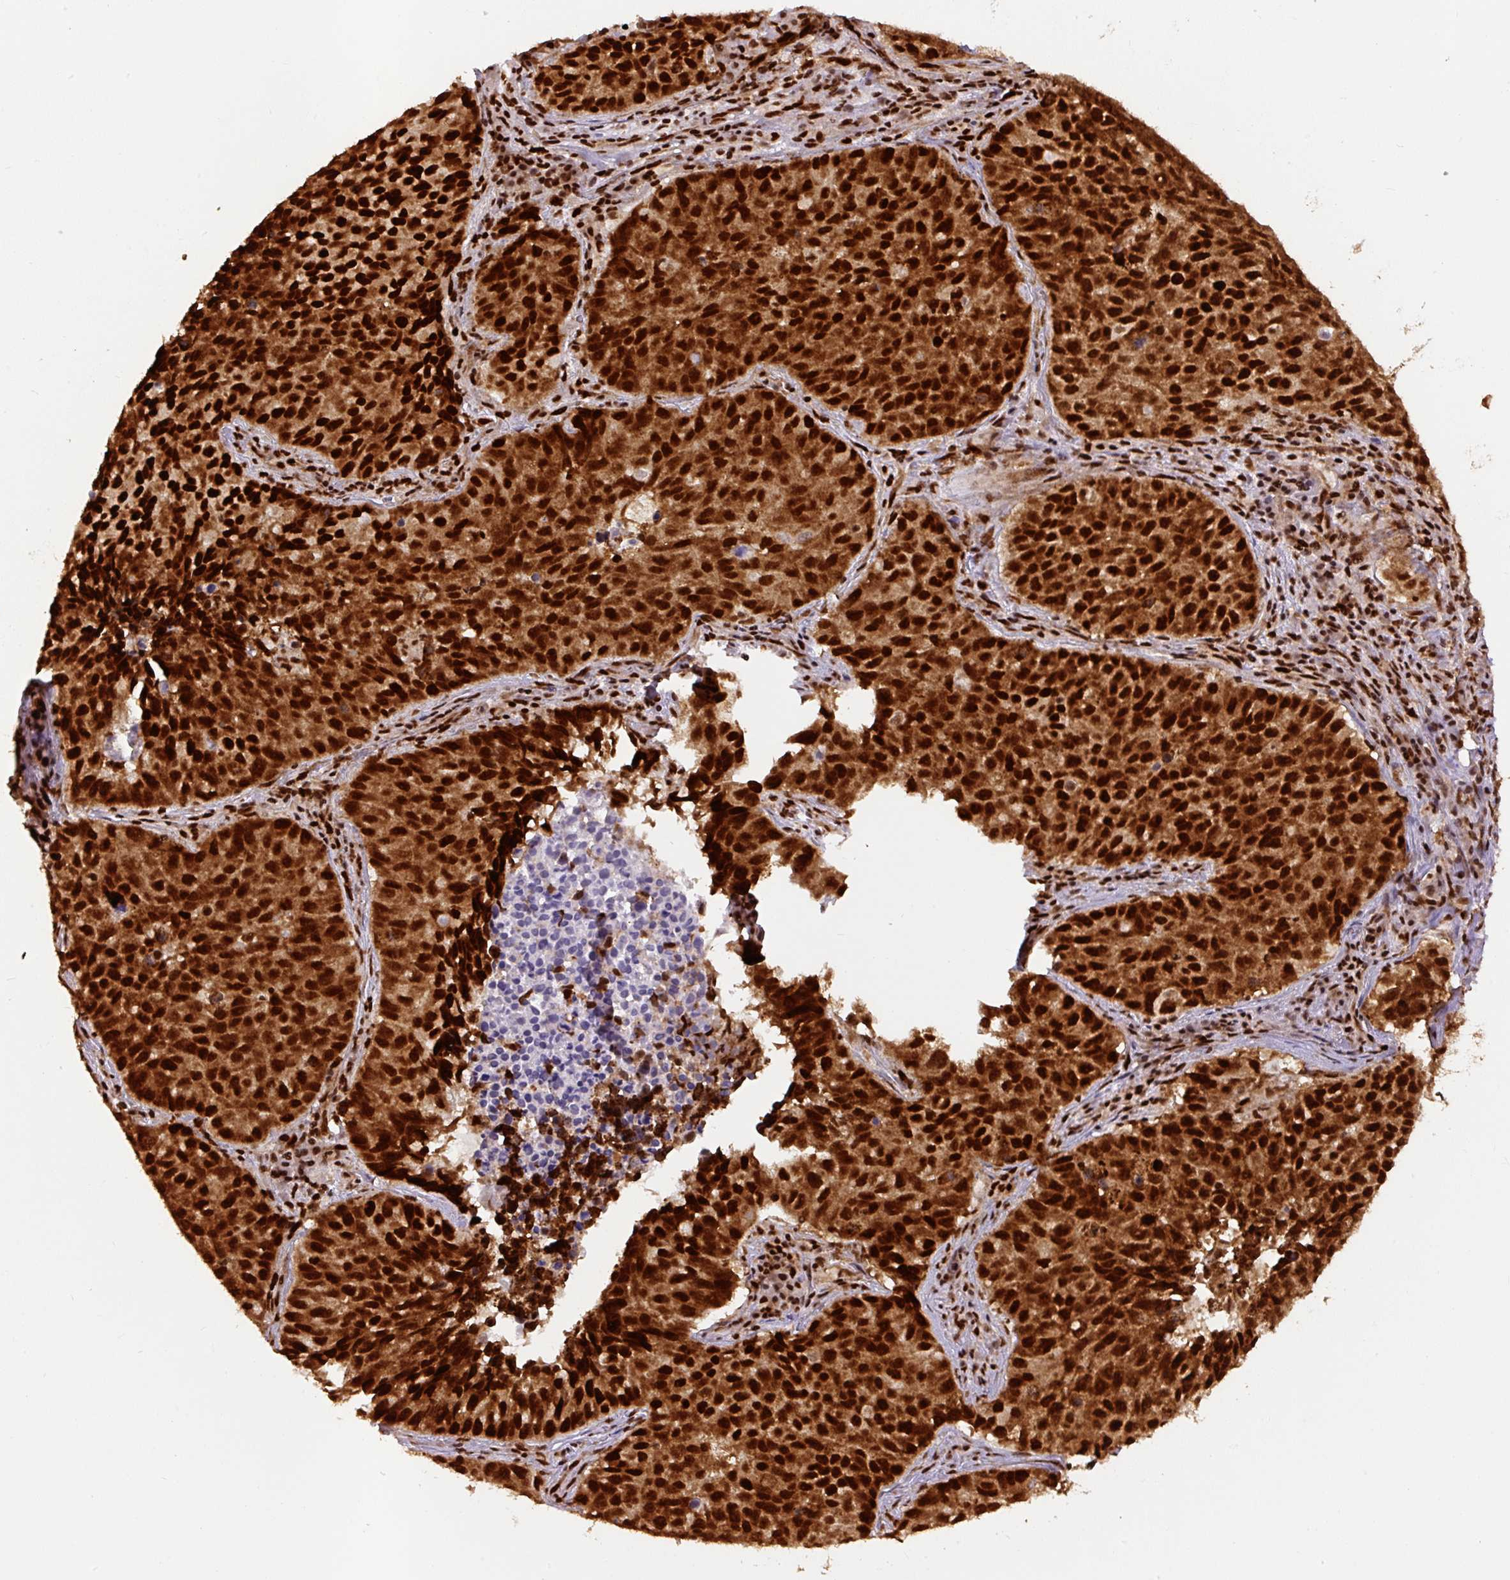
{"staining": {"intensity": "strong", "quantity": ">75%", "location": "cytoplasmic/membranous,nuclear"}, "tissue": "lung cancer", "cell_type": "Tumor cells", "image_type": "cancer", "snomed": [{"axis": "morphology", "description": "Adenocarcinoma, NOS"}, {"axis": "topography", "description": "Lung"}], "caption": "Immunohistochemistry (IHC) (DAB (3,3'-diaminobenzidine)) staining of human lung cancer (adenocarcinoma) reveals strong cytoplasmic/membranous and nuclear protein expression in about >75% of tumor cells.", "gene": "FUS", "patient": {"sex": "female", "age": 50}}